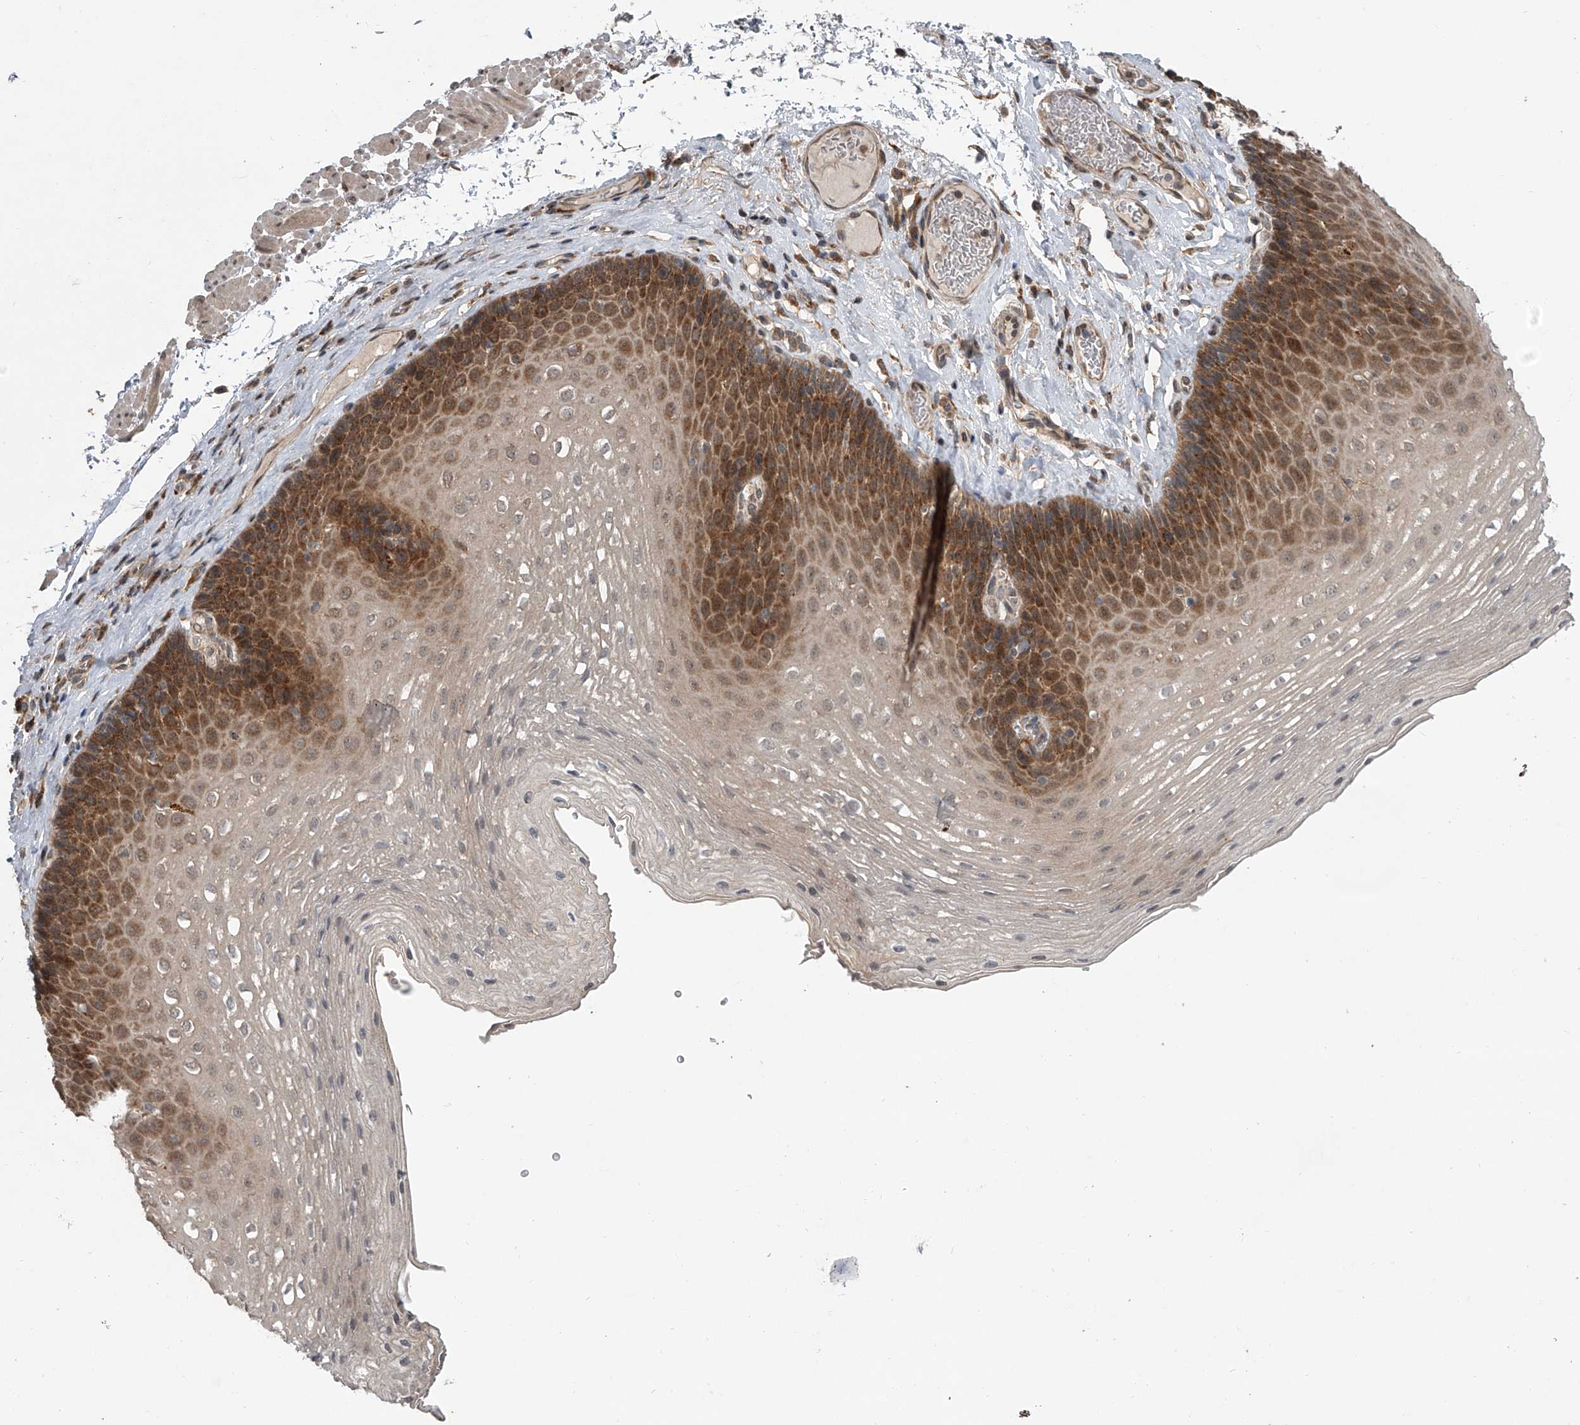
{"staining": {"intensity": "moderate", "quantity": "25%-75%", "location": "cytoplasmic/membranous"}, "tissue": "esophagus", "cell_type": "Squamous epithelial cells", "image_type": "normal", "snomed": [{"axis": "morphology", "description": "Normal tissue, NOS"}, {"axis": "topography", "description": "Esophagus"}], "caption": "Immunohistochemical staining of unremarkable esophagus demonstrates moderate cytoplasmic/membranous protein positivity in approximately 25%-75% of squamous epithelial cells.", "gene": "GEMIN8", "patient": {"sex": "female", "age": 66}}